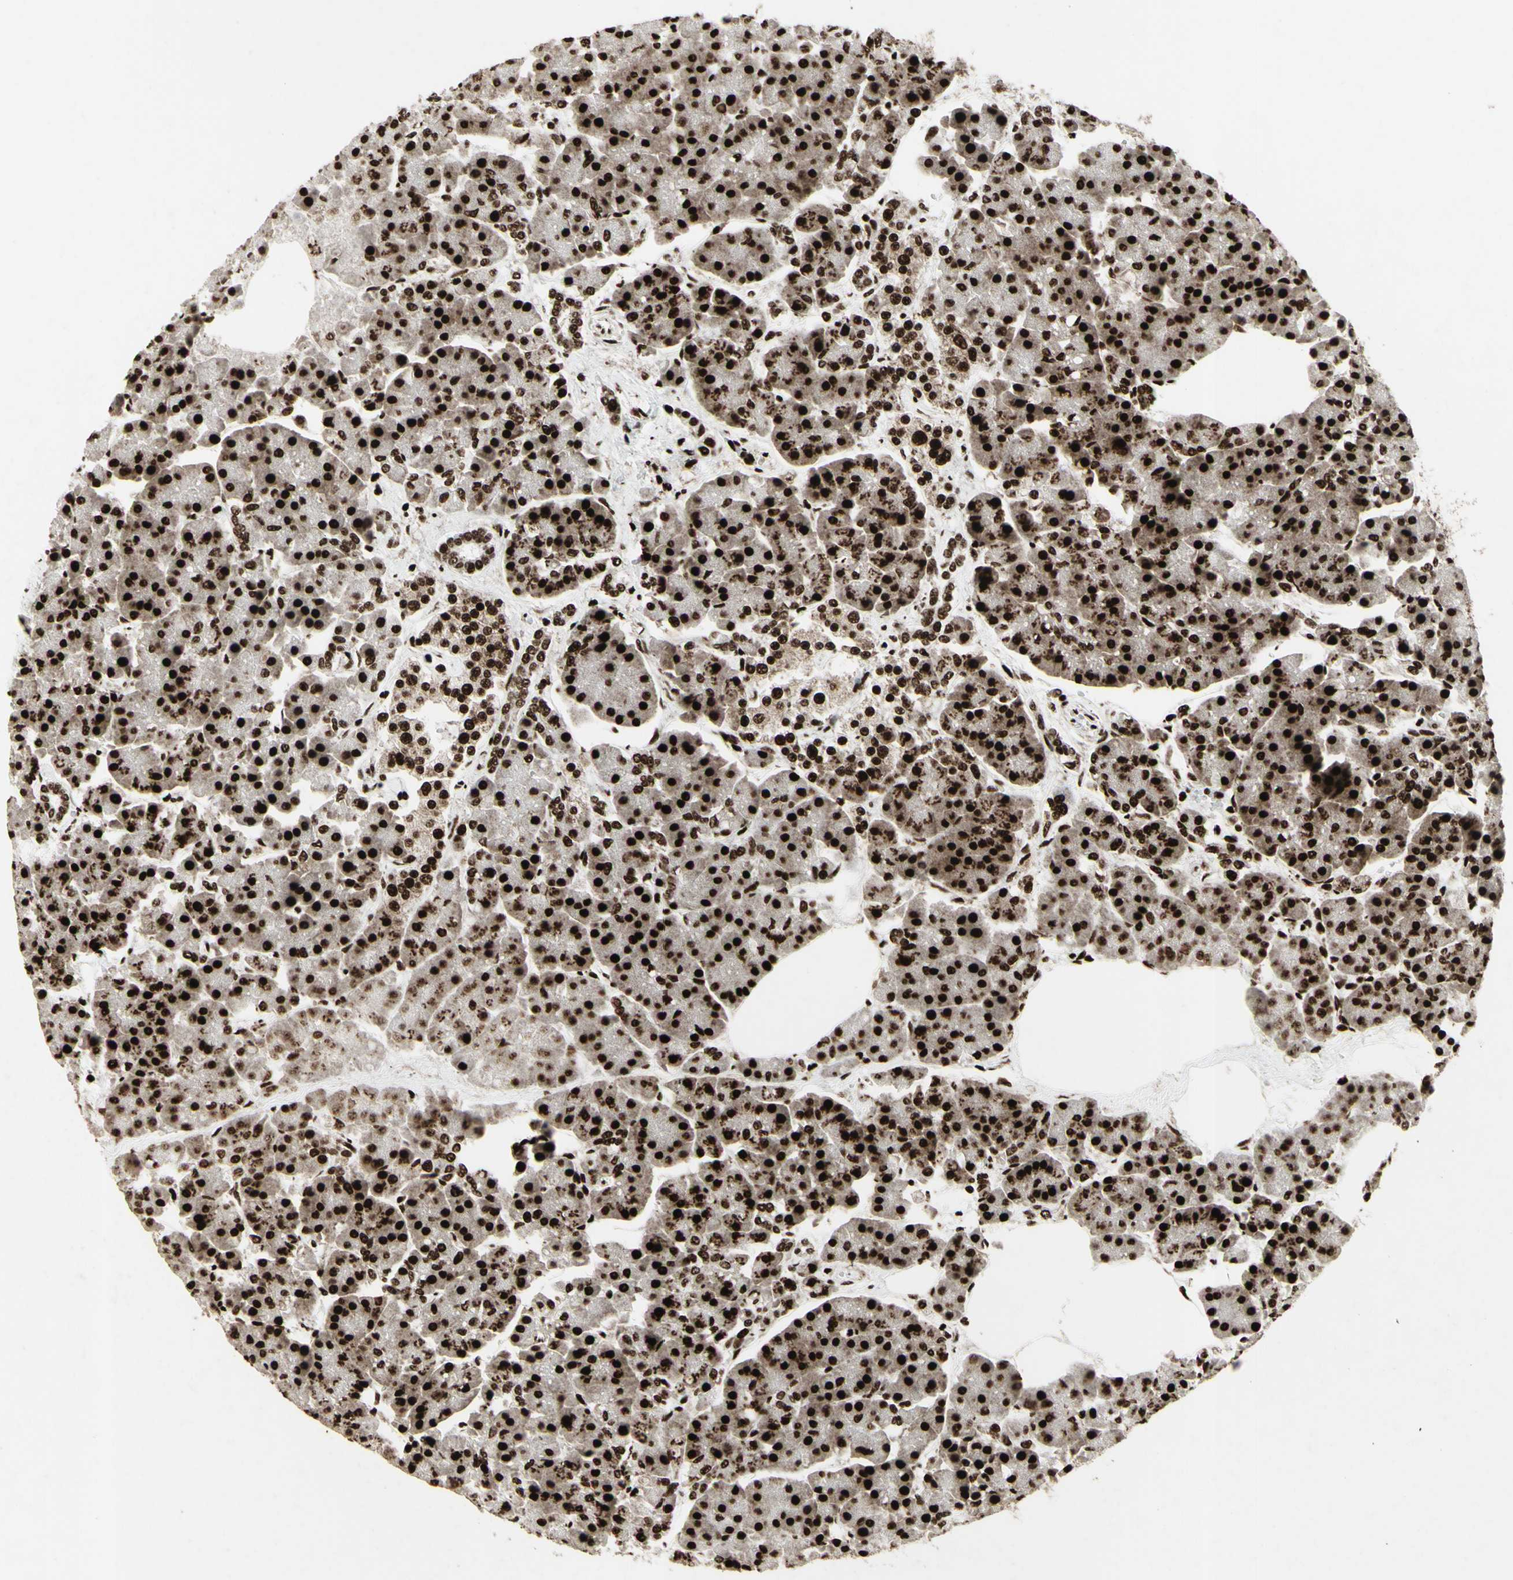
{"staining": {"intensity": "strong", "quantity": ">75%", "location": "nuclear"}, "tissue": "pancreas", "cell_type": "Exocrine glandular cells", "image_type": "normal", "snomed": [{"axis": "morphology", "description": "Normal tissue, NOS"}, {"axis": "topography", "description": "Pancreas"}], "caption": "DAB immunohistochemical staining of normal human pancreas displays strong nuclear protein positivity in about >75% of exocrine glandular cells. (DAB IHC with brightfield microscopy, high magnification).", "gene": "U2AF2", "patient": {"sex": "female", "age": 70}}